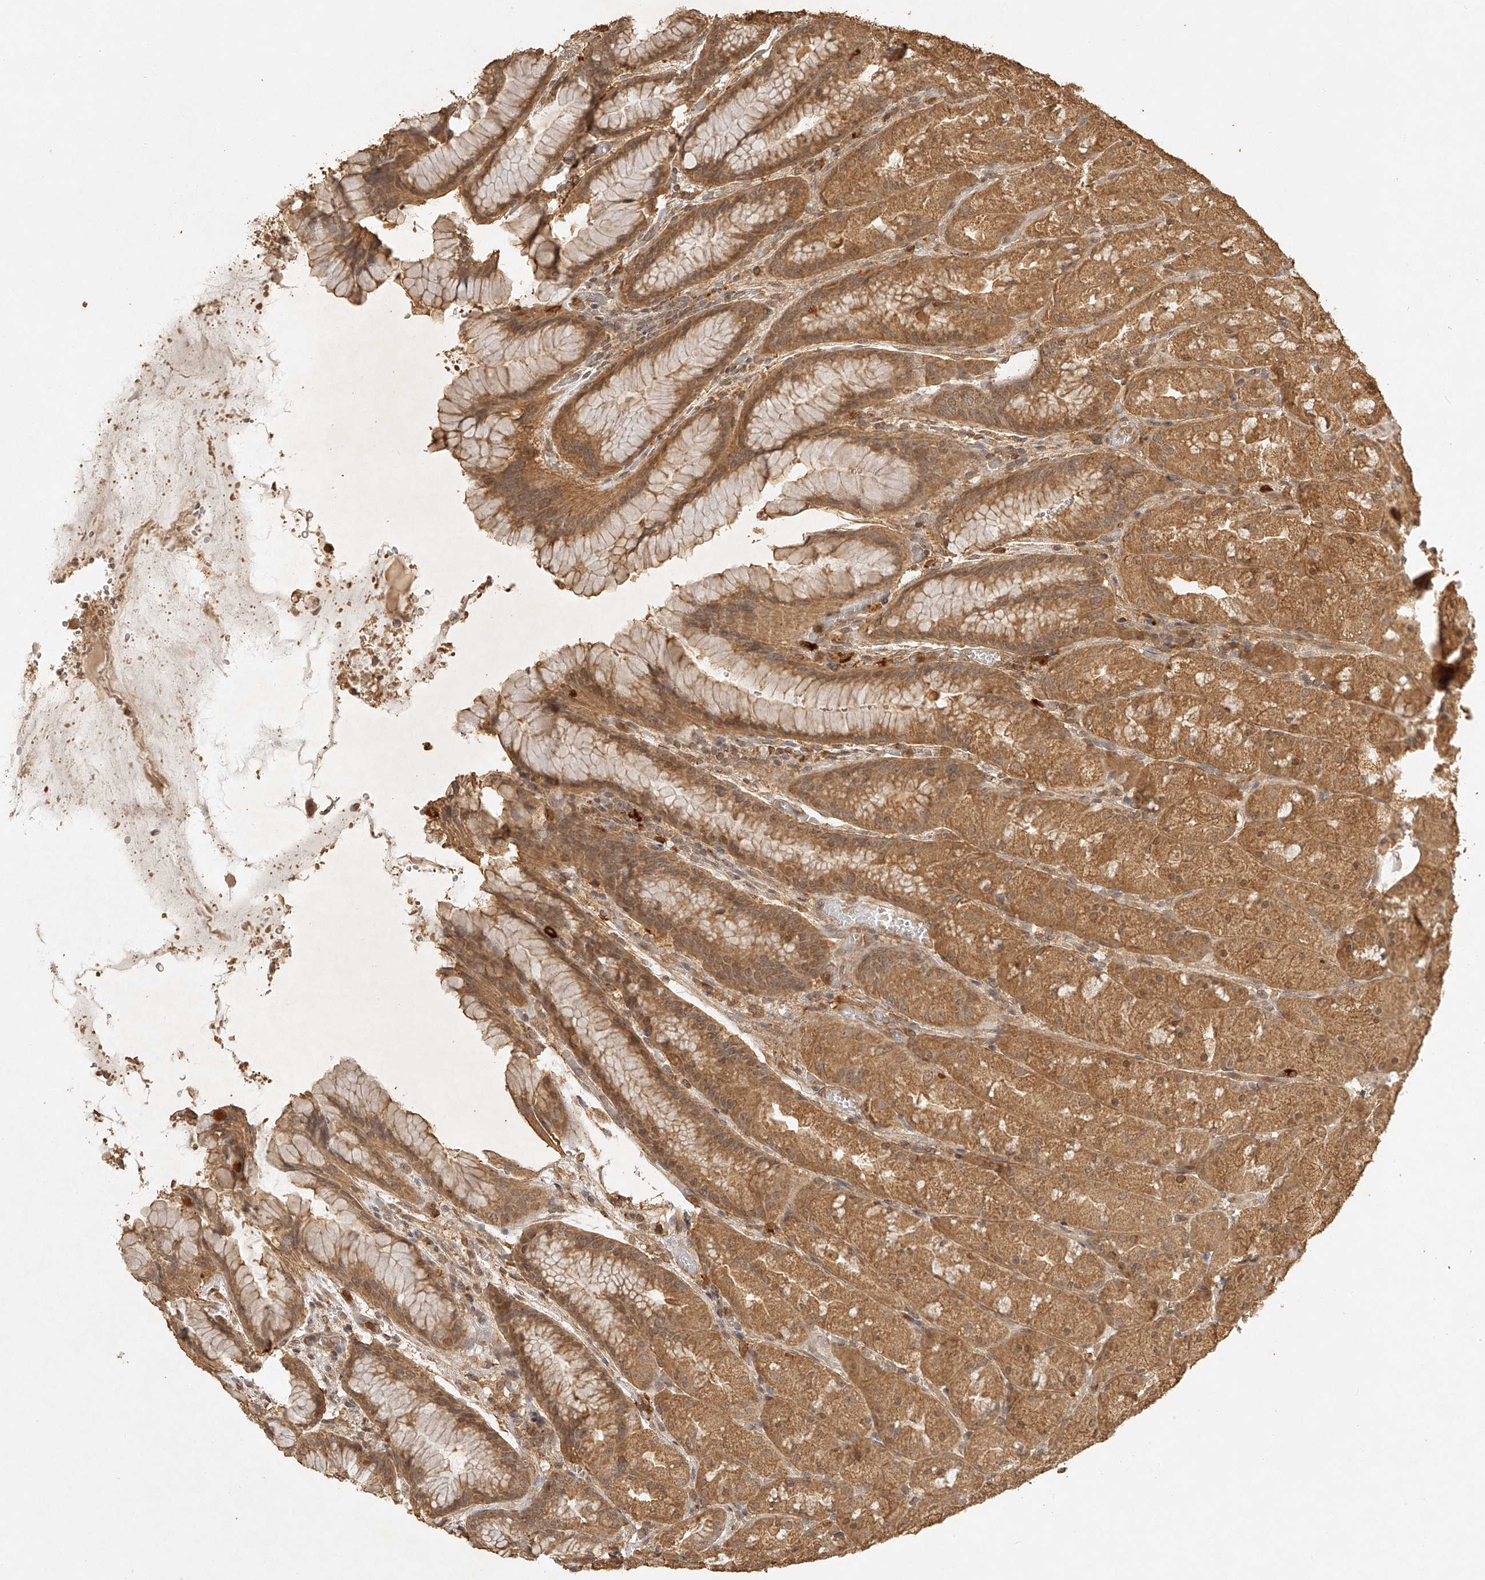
{"staining": {"intensity": "moderate", "quantity": ">75%", "location": "cytoplasmic/membranous"}, "tissue": "stomach", "cell_type": "Glandular cells", "image_type": "normal", "snomed": [{"axis": "morphology", "description": "Normal tissue, NOS"}, {"axis": "topography", "description": "Stomach, upper"}, {"axis": "topography", "description": "Stomach"}], "caption": "Immunohistochemistry (IHC) photomicrograph of unremarkable human stomach stained for a protein (brown), which shows medium levels of moderate cytoplasmic/membranous staining in about >75% of glandular cells.", "gene": "BCL2L11", "patient": {"sex": "male", "age": 48}}